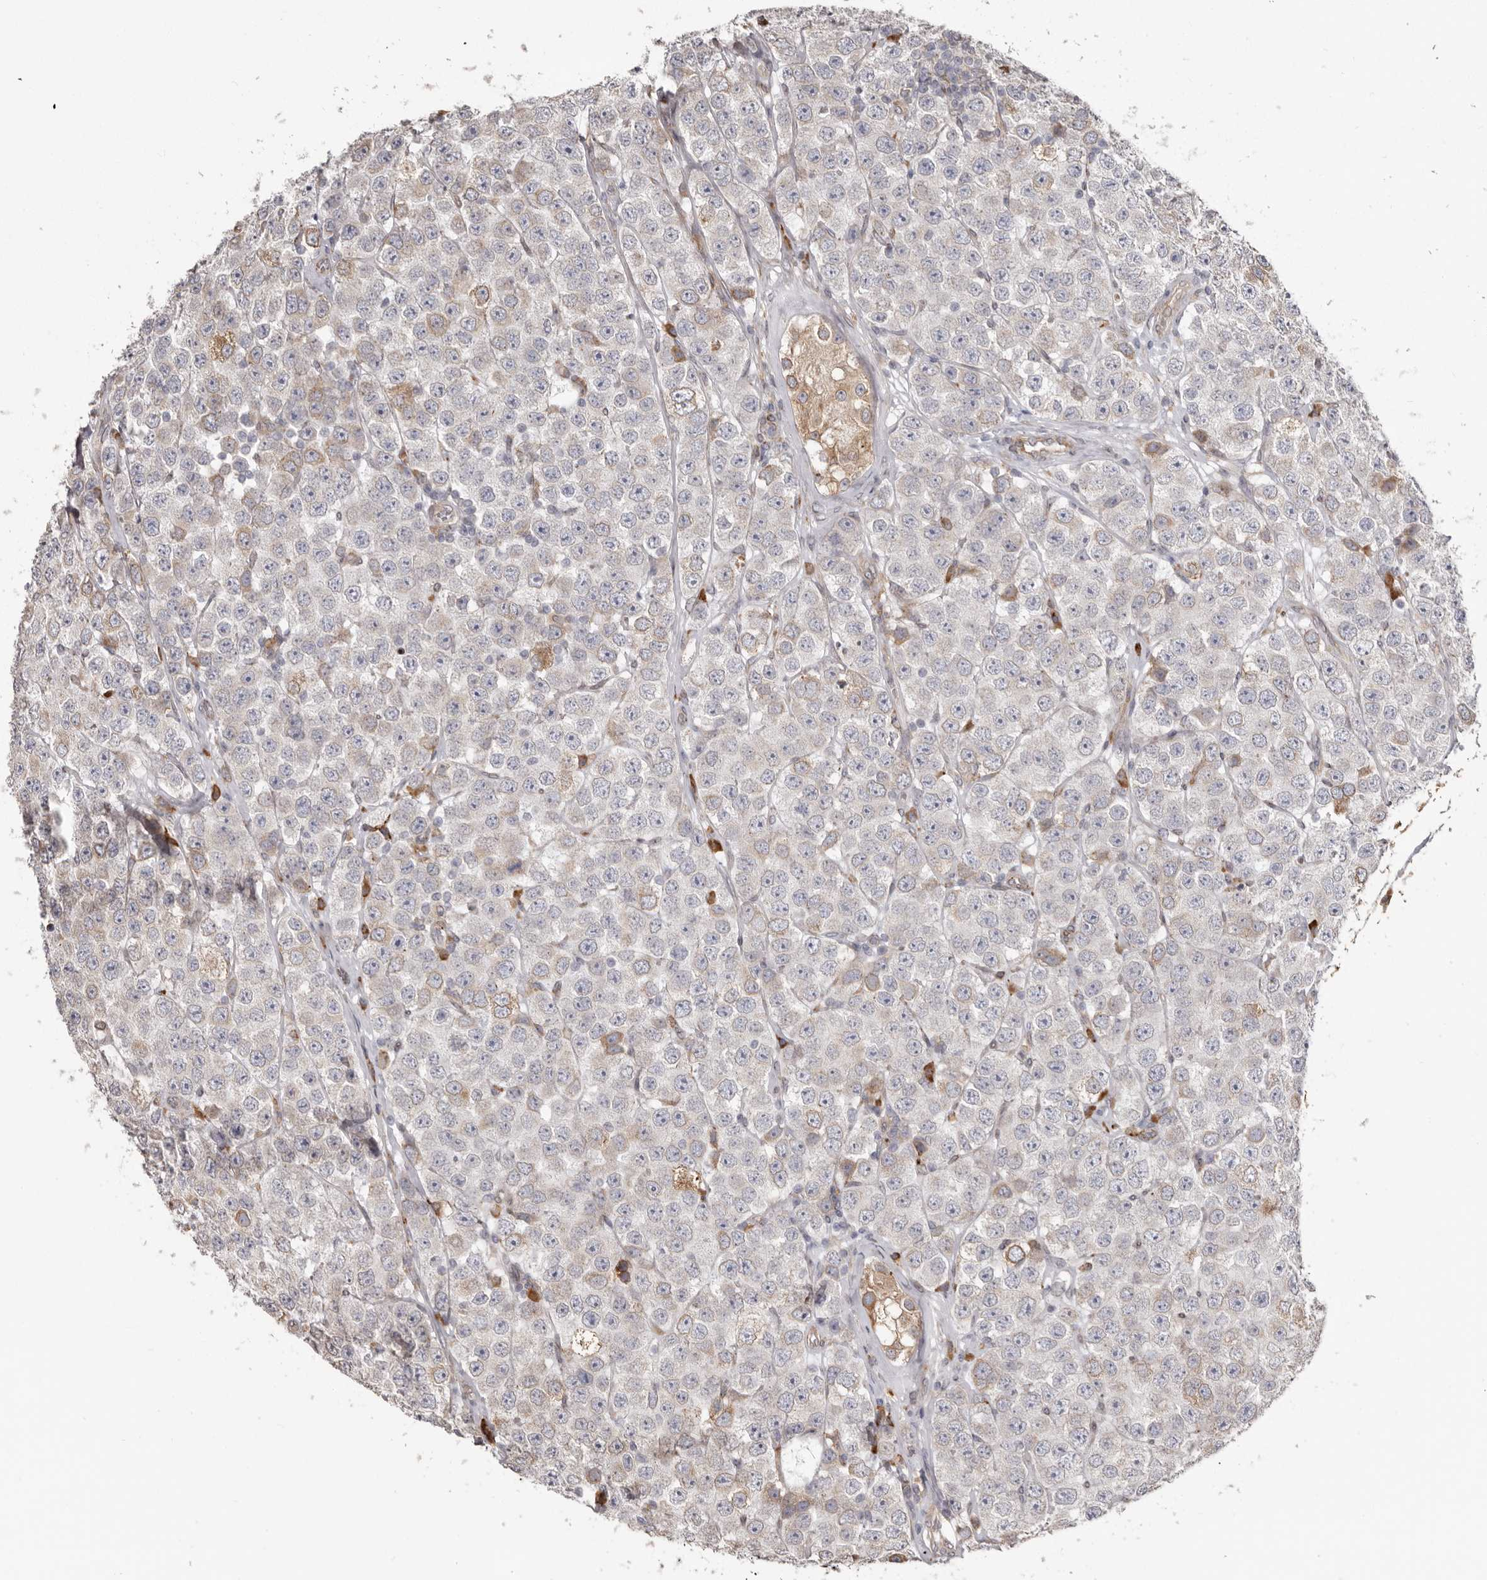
{"staining": {"intensity": "weak", "quantity": "<25%", "location": "cytoplasmic/membranous"}, "tissue": "testis cancer", "cell_type": "Tumor cells", "image_type": "cancer", "snomed": [{"axis": "morphology", "description": "Seminoma, NOS"}, {"axis": "topography", "description": "Testis"}], "caption": "Micrograph shows no protein positivity in tumor cells of testis cancer (seminoma) tissue.", "gene": "NUP43", "patient": {"sex": "male", "age": 28}}